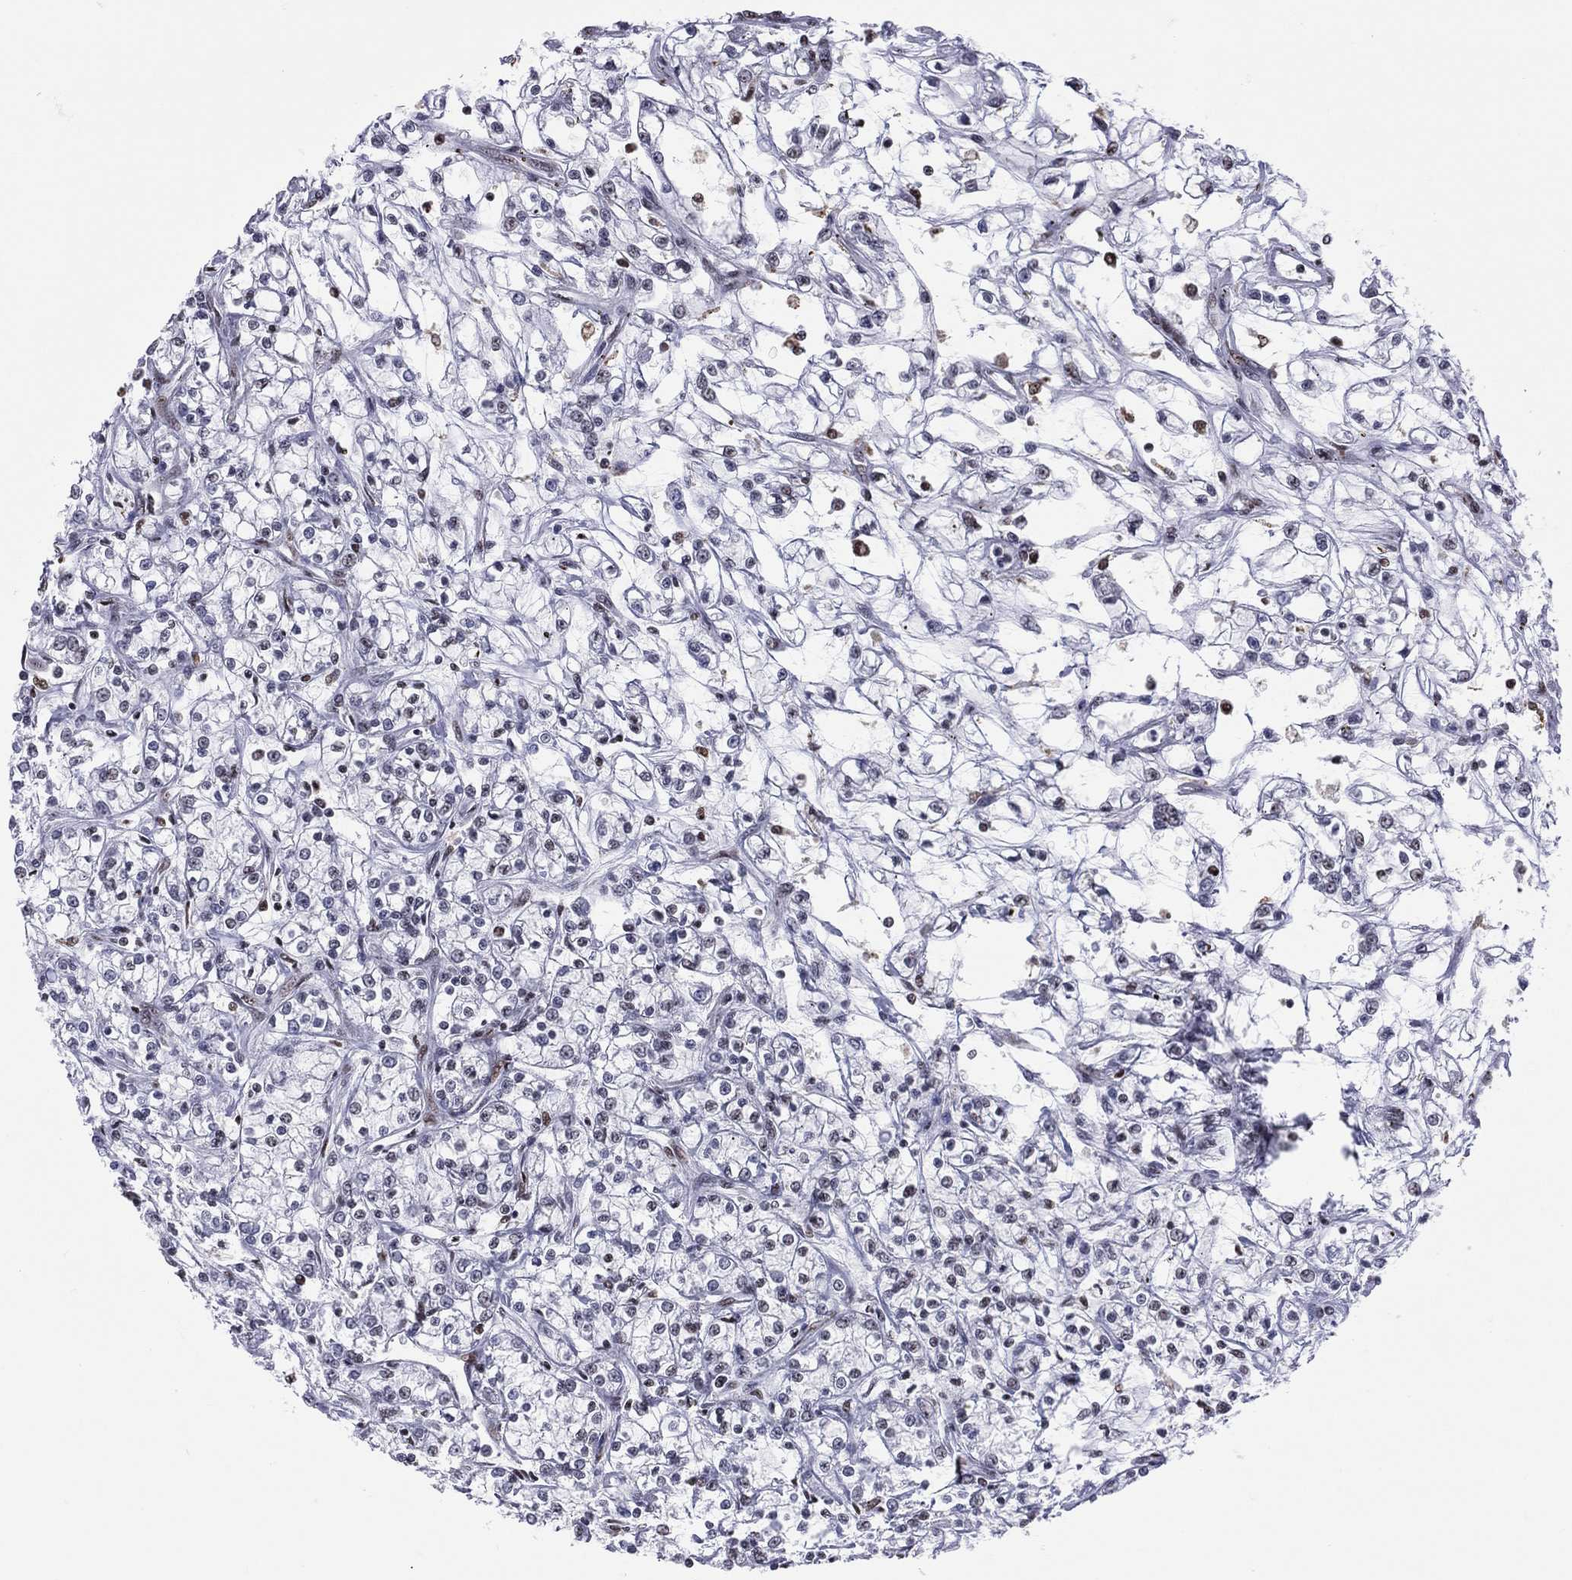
{"staining": {"intensity": "negative", "quantity": "none", "location": "none"}, "tissue": "renal cancer", "cell_type": "Tumor cells", "image_type": "cancer", "snomed": [{"axis": "morphology", "description": "Adenocarcinoma, NOS"}, {"axis": "topography", "description": "Kidney"}], "caption": "DAB (3,3'-diaminobenzidine) immunohistochemical staining of renal cancer (adenocarcinoma) shows no significant positivity in tumor cells.", "gene": "ZNF7", "patient": {"sex": "female", "age": 59}}